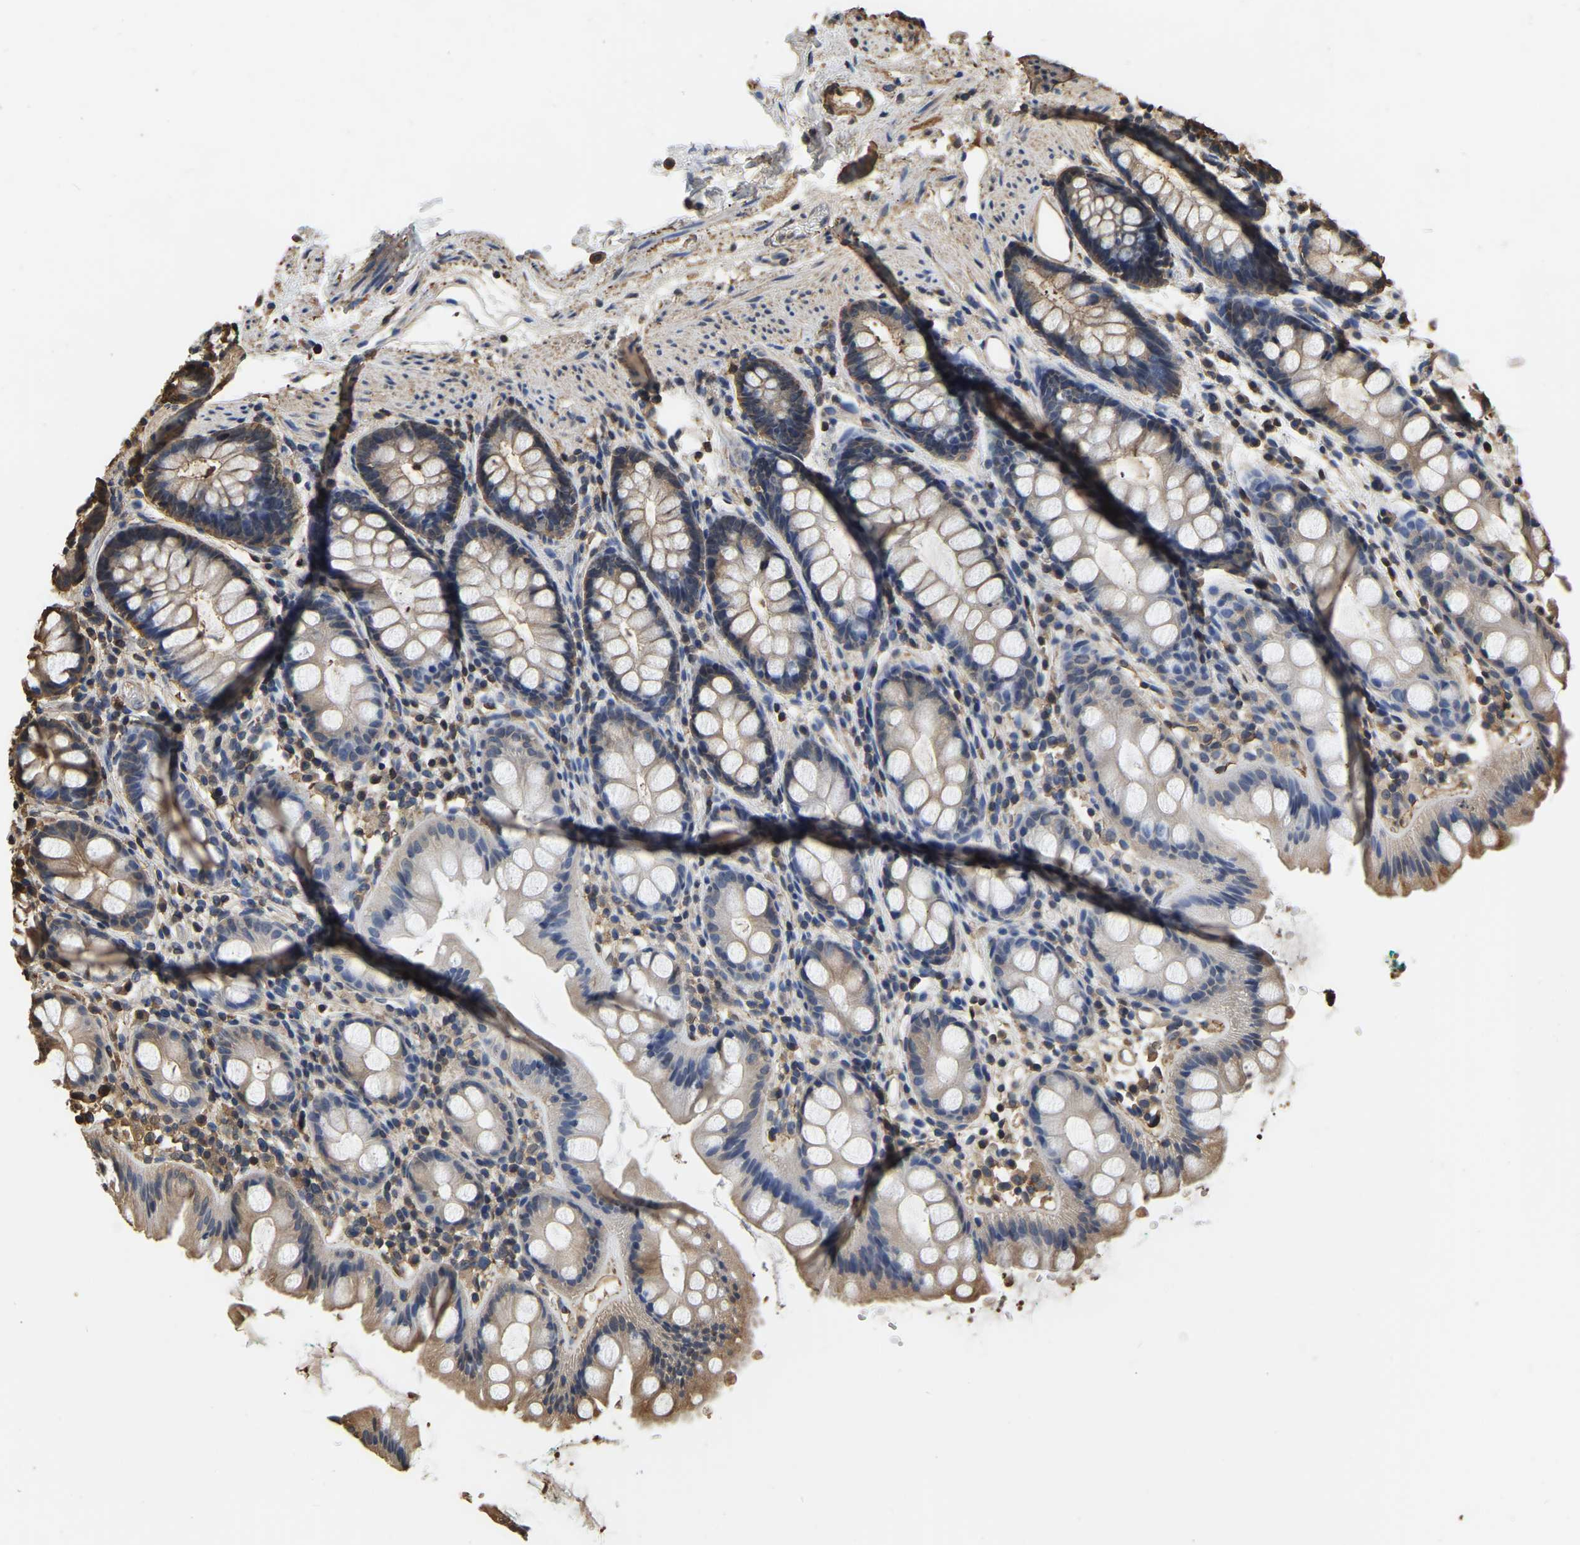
{"staining": {"intensity": "weak", "quantity": "25%-75%", "location": "cytoplasmic/membranous"}, "tissue": "rectum", "cell_type": "Glandular cells", "image_type": "normal", "snomed": [{"axis": "morphology", "description": "Normal tissue, NOS"}, {"axis": "topography", "description": "Rectum"}], "caption": "Rectum was stained to show a protein in brown. There is low levels of weak cytoplasmic/membranous expression in approximately 25%-75% of glandular cells. (Stains: DAB in brown, nuclei in blue, Microscopy: brightfield microscopy at high magnification).", "gene": "LDHB", "patient": {"sex": "female", "age": 65}}